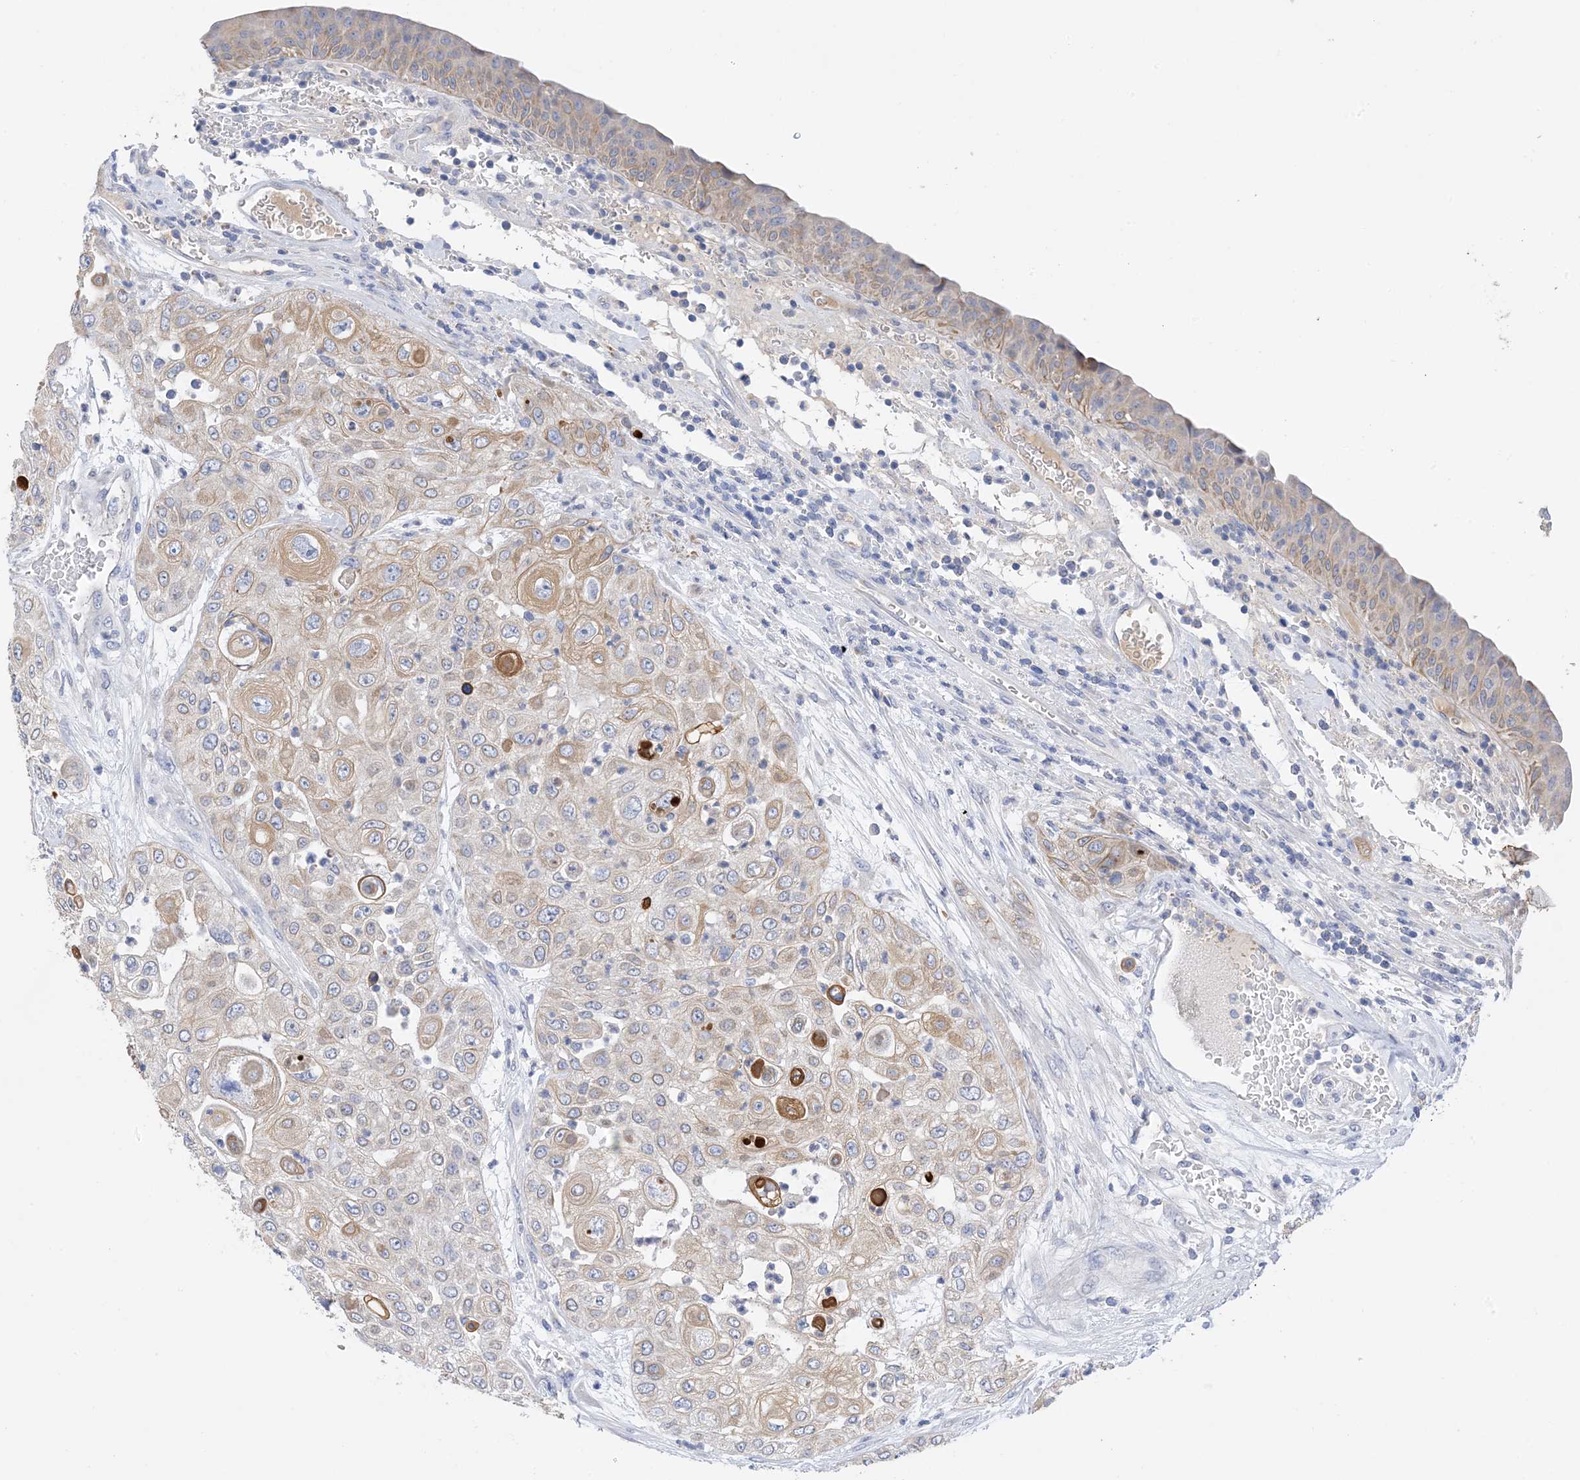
{"staining": {"intensity": "weak", "quantity": "25%-75%", "location": "cytoplasmic/membranous"}, "tissue": "urothelial cancer", "cell_type": "Tumor cells", "image_type": "cancer", "snomed": [{"axis": "morphology", "description": "Urothelial carcinoma, High grade"}, {"axis": "topography", "description": "Urinary bladder"}], "caption": "Urothelial carcinoma (high-grade) stained with a brown dye reveals weak cytoplasmic/membranous positive staining in approximately 25%-75% of tumor cells.", "gene": "PLK4", "patient": {"sex": "female", "age": 79}}